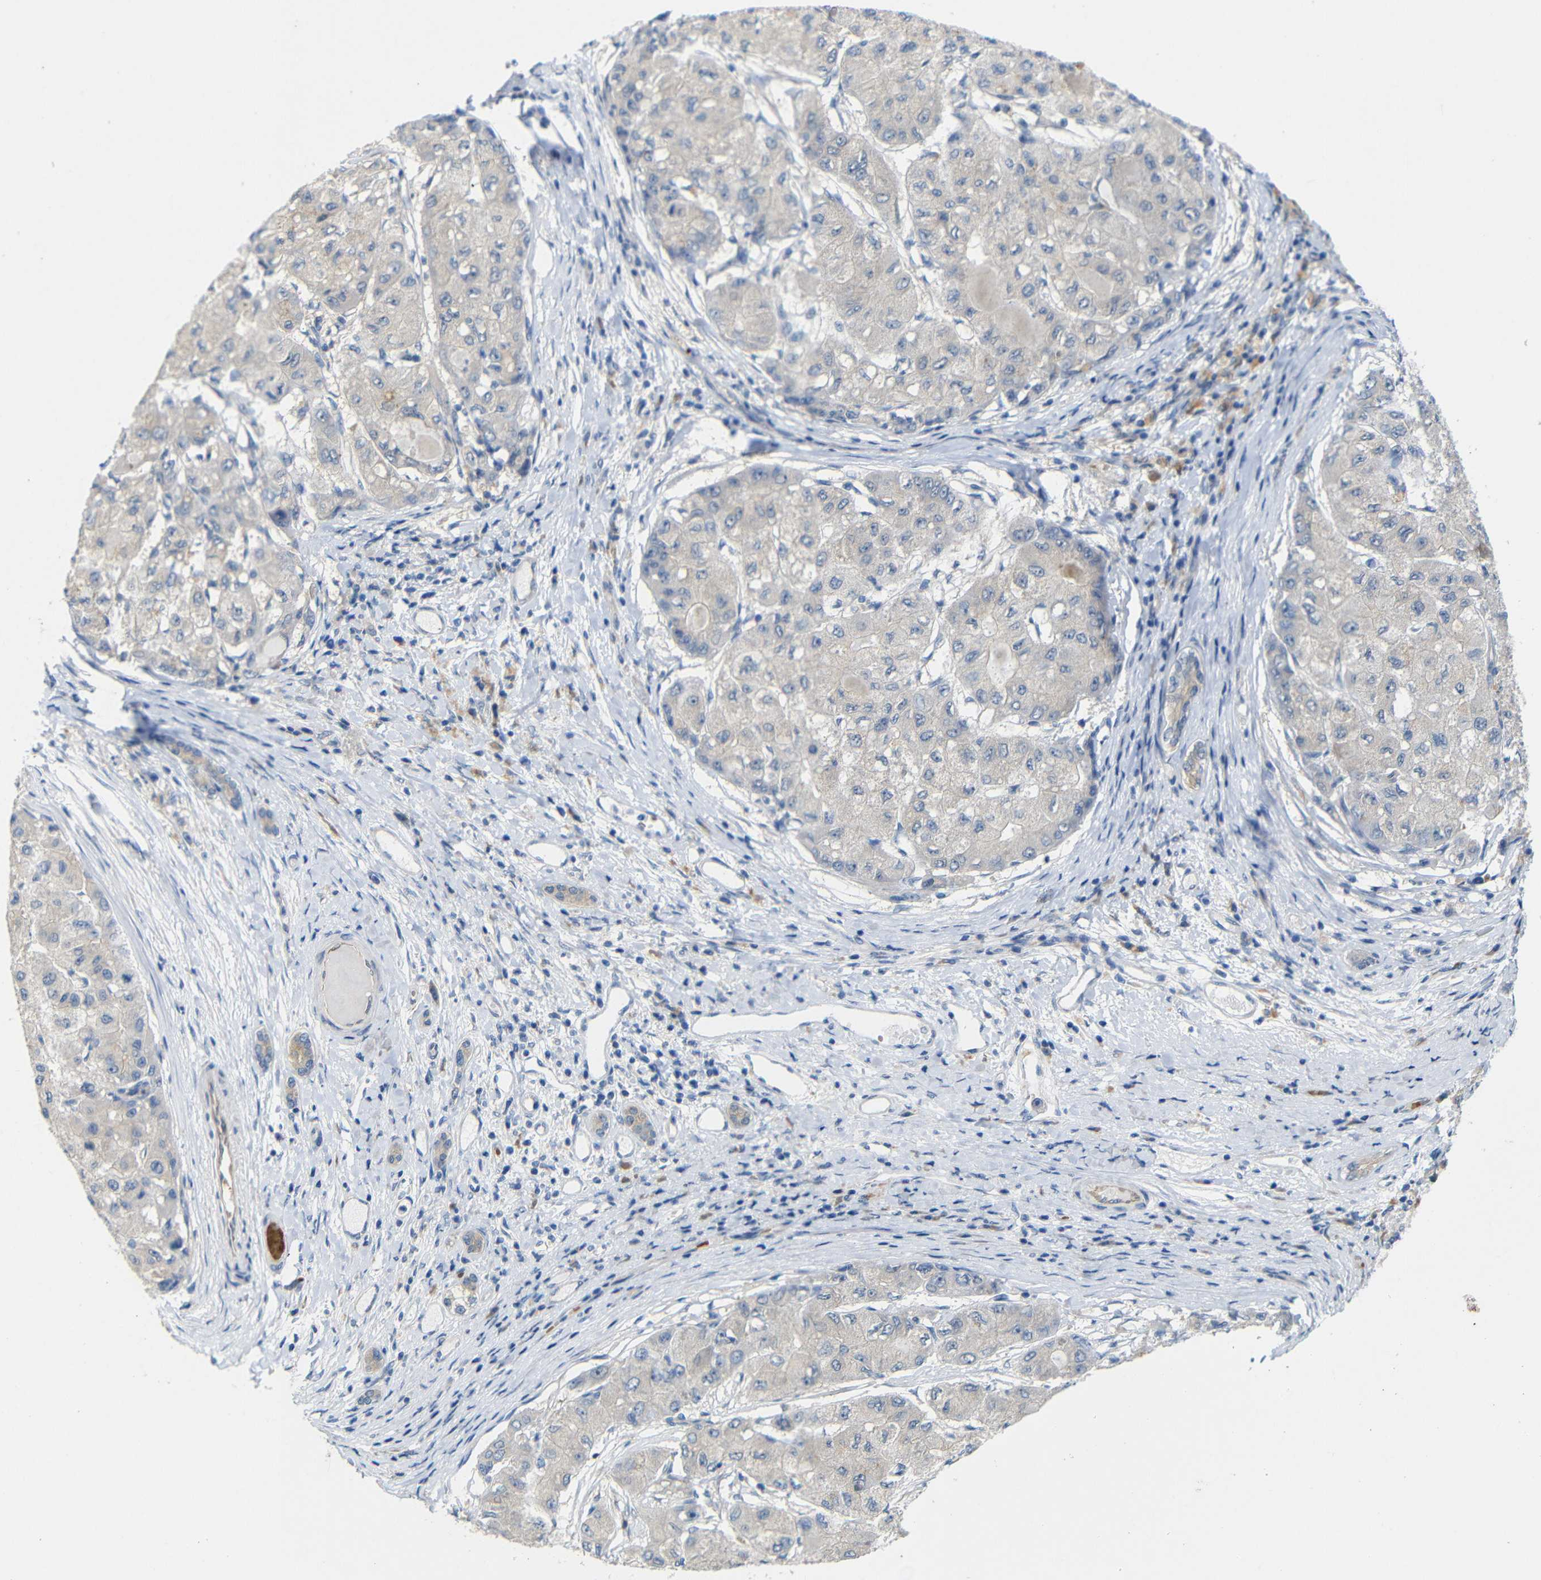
{"staining": {"intensity": "weak", "quantity": "<25%", "location": "cytoplasmic/membranous"}, "tissue": "liver cancer", "cell_type": "Tumor cells", "image_type": "cancer", "snomed": [{"axis": "morphology", "description": "Carcinoma, Hepatocellular, NOS"}, {"axis": "topography", "description": "Liver"}], "caption": "Immunohistochemistry image of liver cancer stained for a protein (brown), which demonstrates no positivity in tumor cells.", "gene": "TBC1D32", "patient": {"sex": "male", "age": 80}}